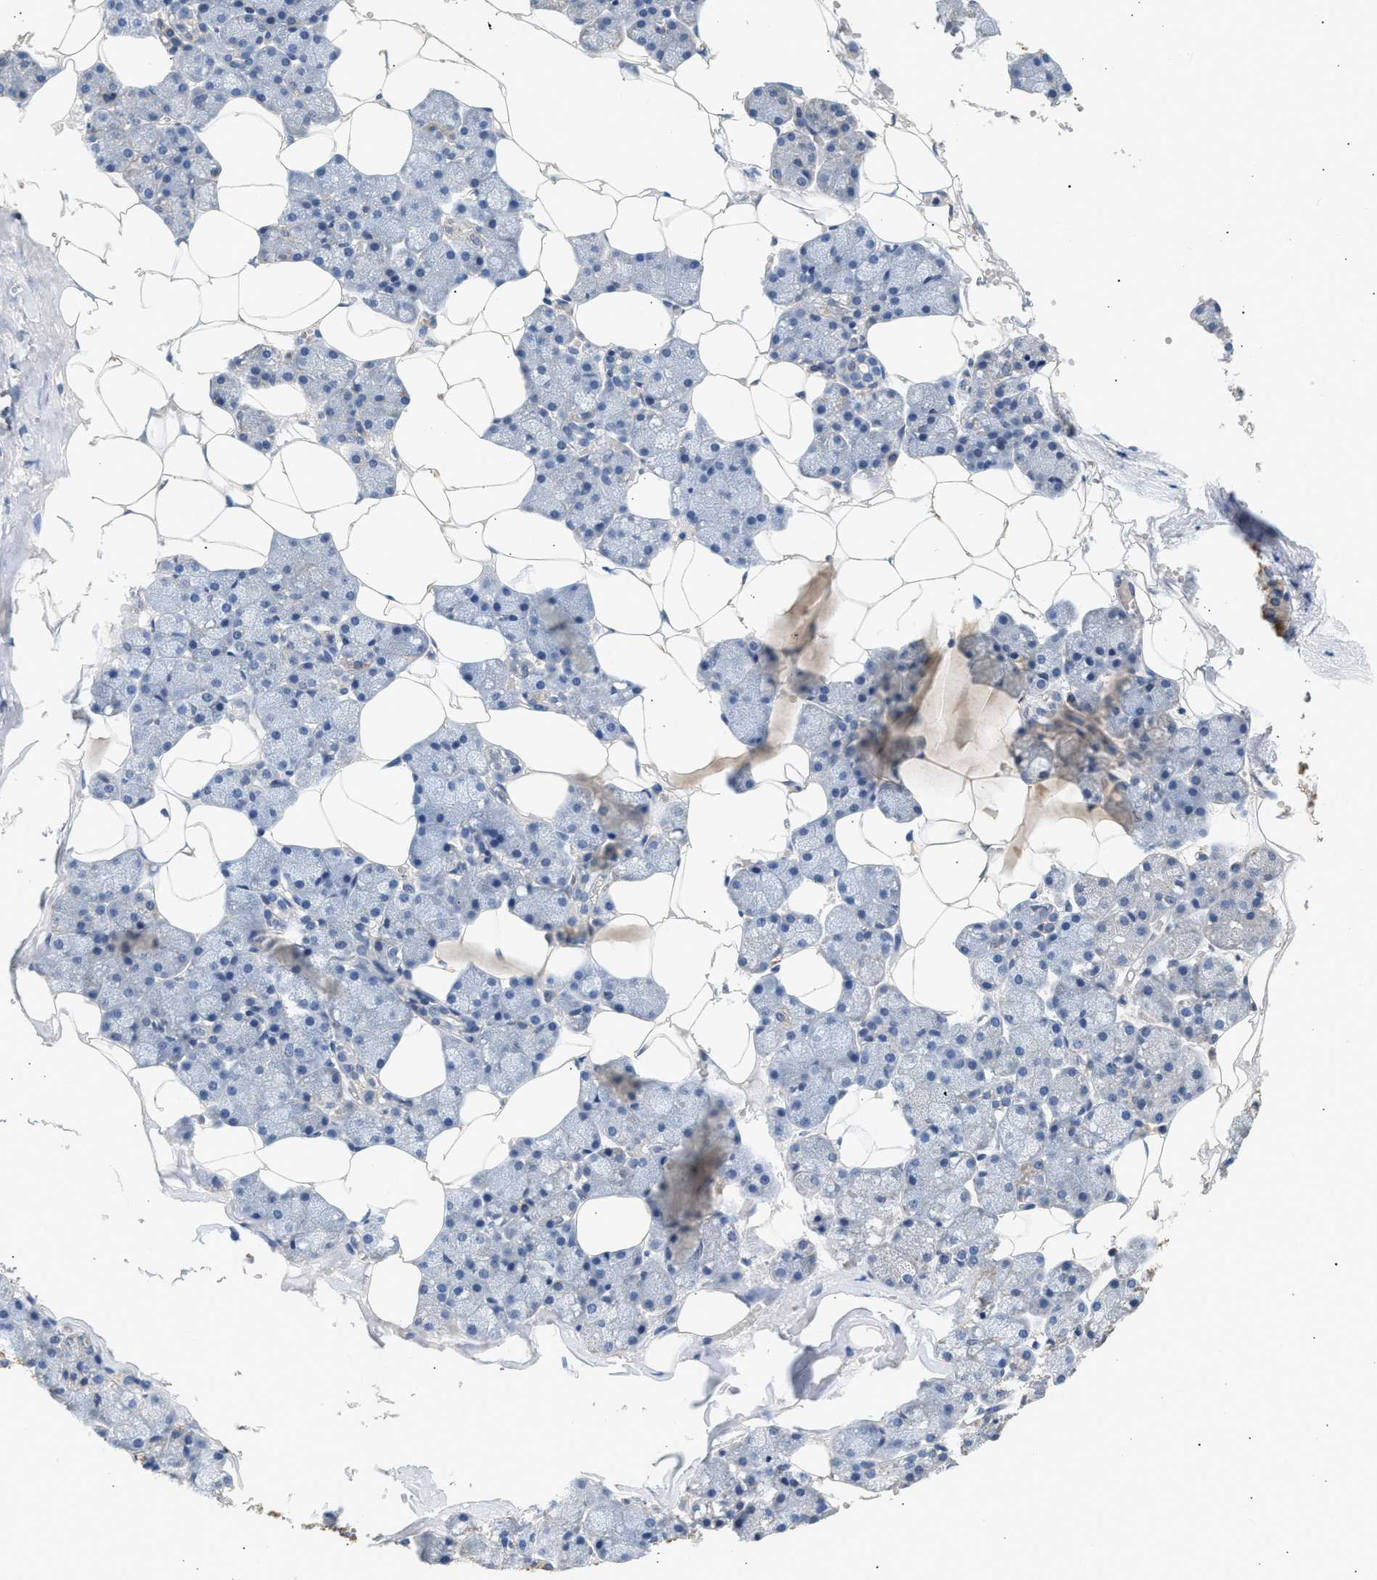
{"staining": {"intensity": "moderate", "quantity": "<25%", "location": "cytoplasmic/membranous"}, "tissue": "salivary gland", "cell_type": "Glandular cells", "image_type": "normal", "snomed": [{"axis": "morphology", "description": "Normal tissue, NOS"}, {"axis": "topography", "description": "Salivary gland"}], "caption": "Salivary gland stained for a protein (brown) displays moderate cytoplasmic/membranous positive staining in about <25% of glandular cells.", "gene": "WDR31", "patient": {"sex": "male", "age": 62}}